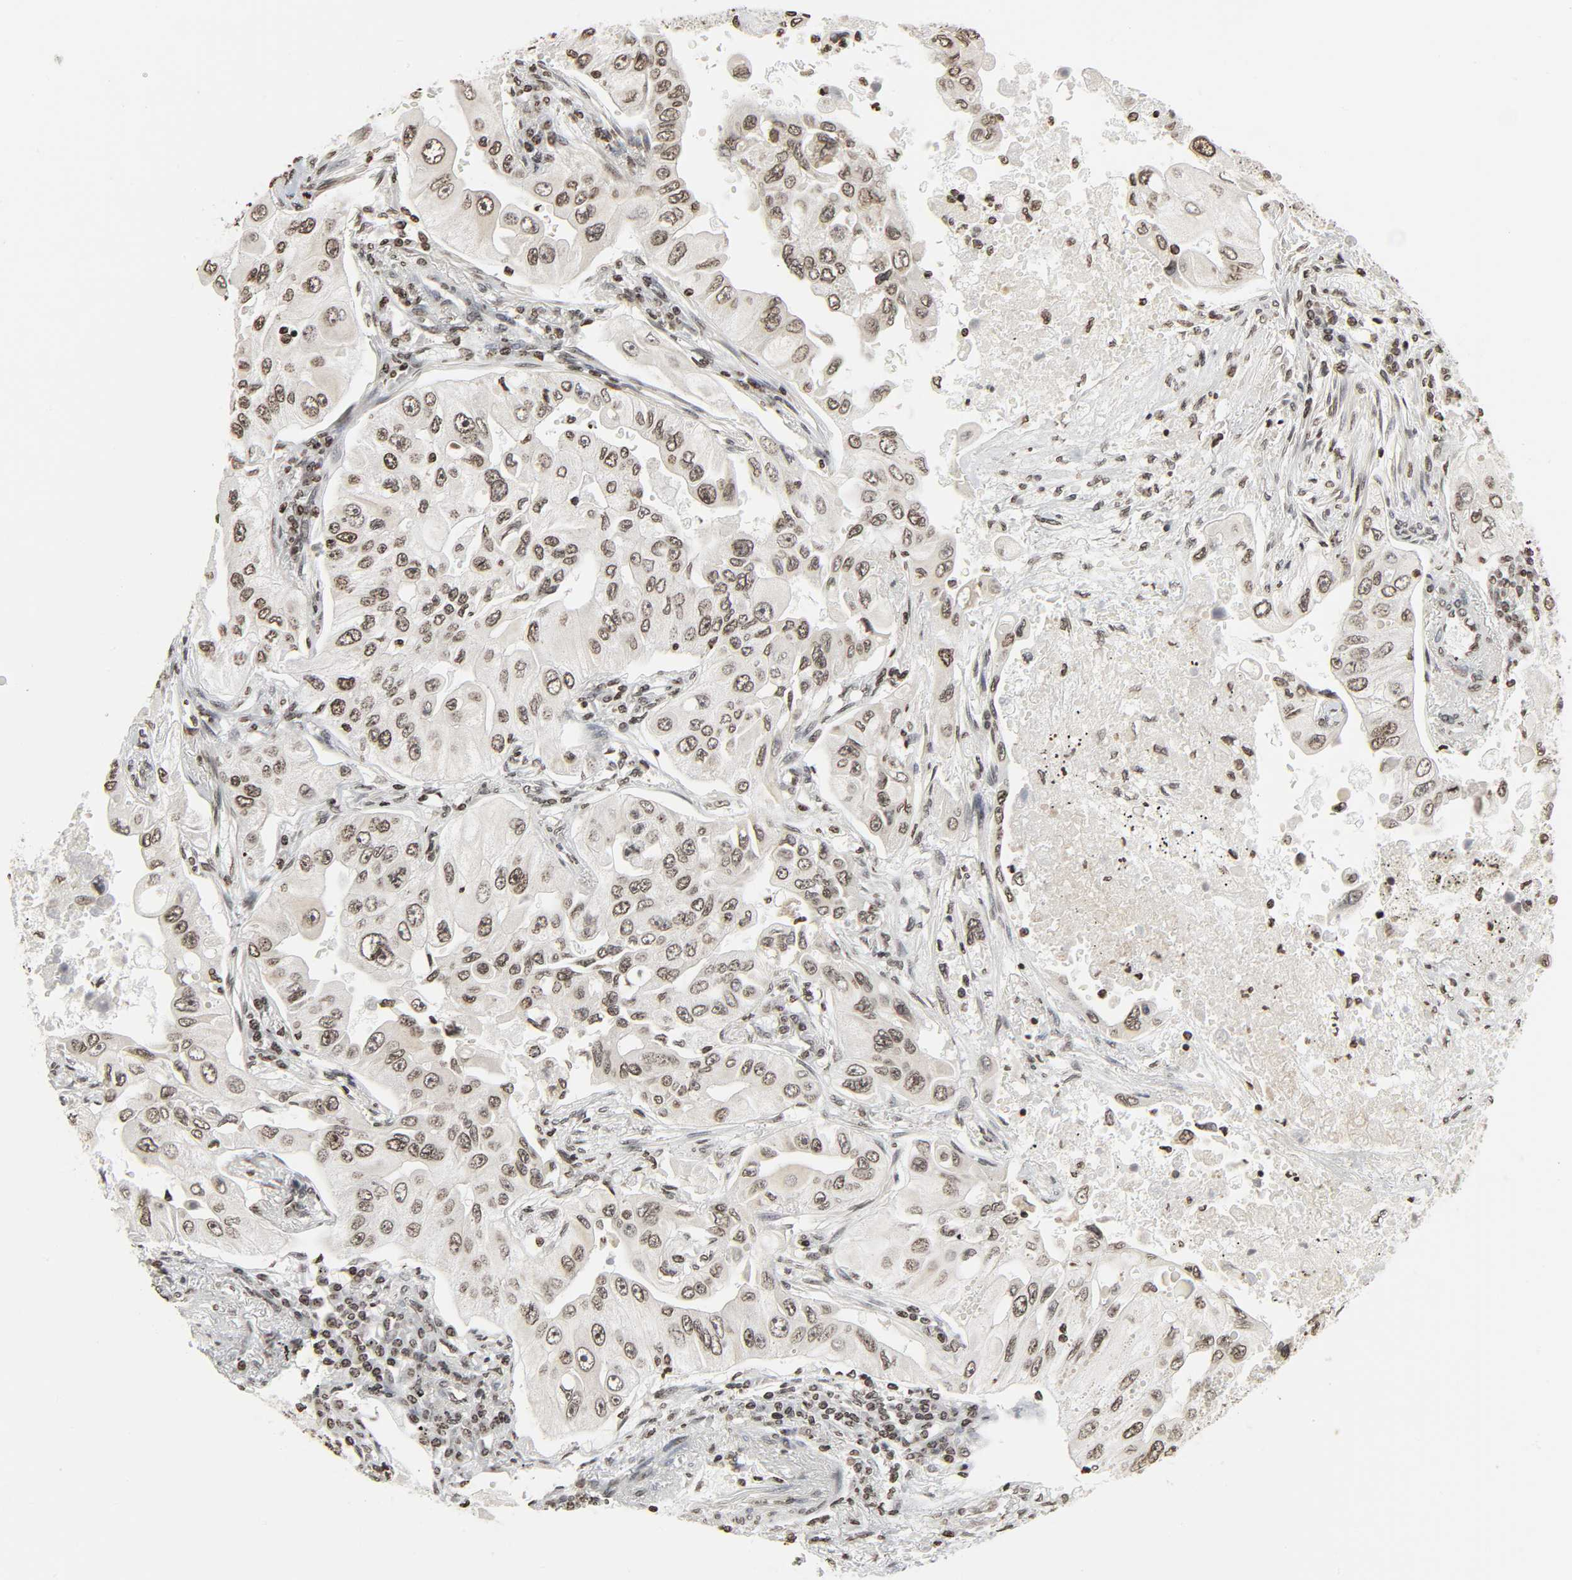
{"staining": {"intensity": "moderate", "quantity": ">75%", "location": "nuclear"}, "tissue": "lung cancer", "cell_type": "Tumor cells", "image_type": "cancer", "snomed": [{"axis": "morphology", "description": "Adenocarcinoma, NOS"}, {"axis": "topography", "description": "Lung"}], "caption": "Moderate nuclear protein expression is identified in about >75% of tumor cells in lung cancer.", "gene": "ELAVL1", "patient": {"sex": "male", "age": 84}}